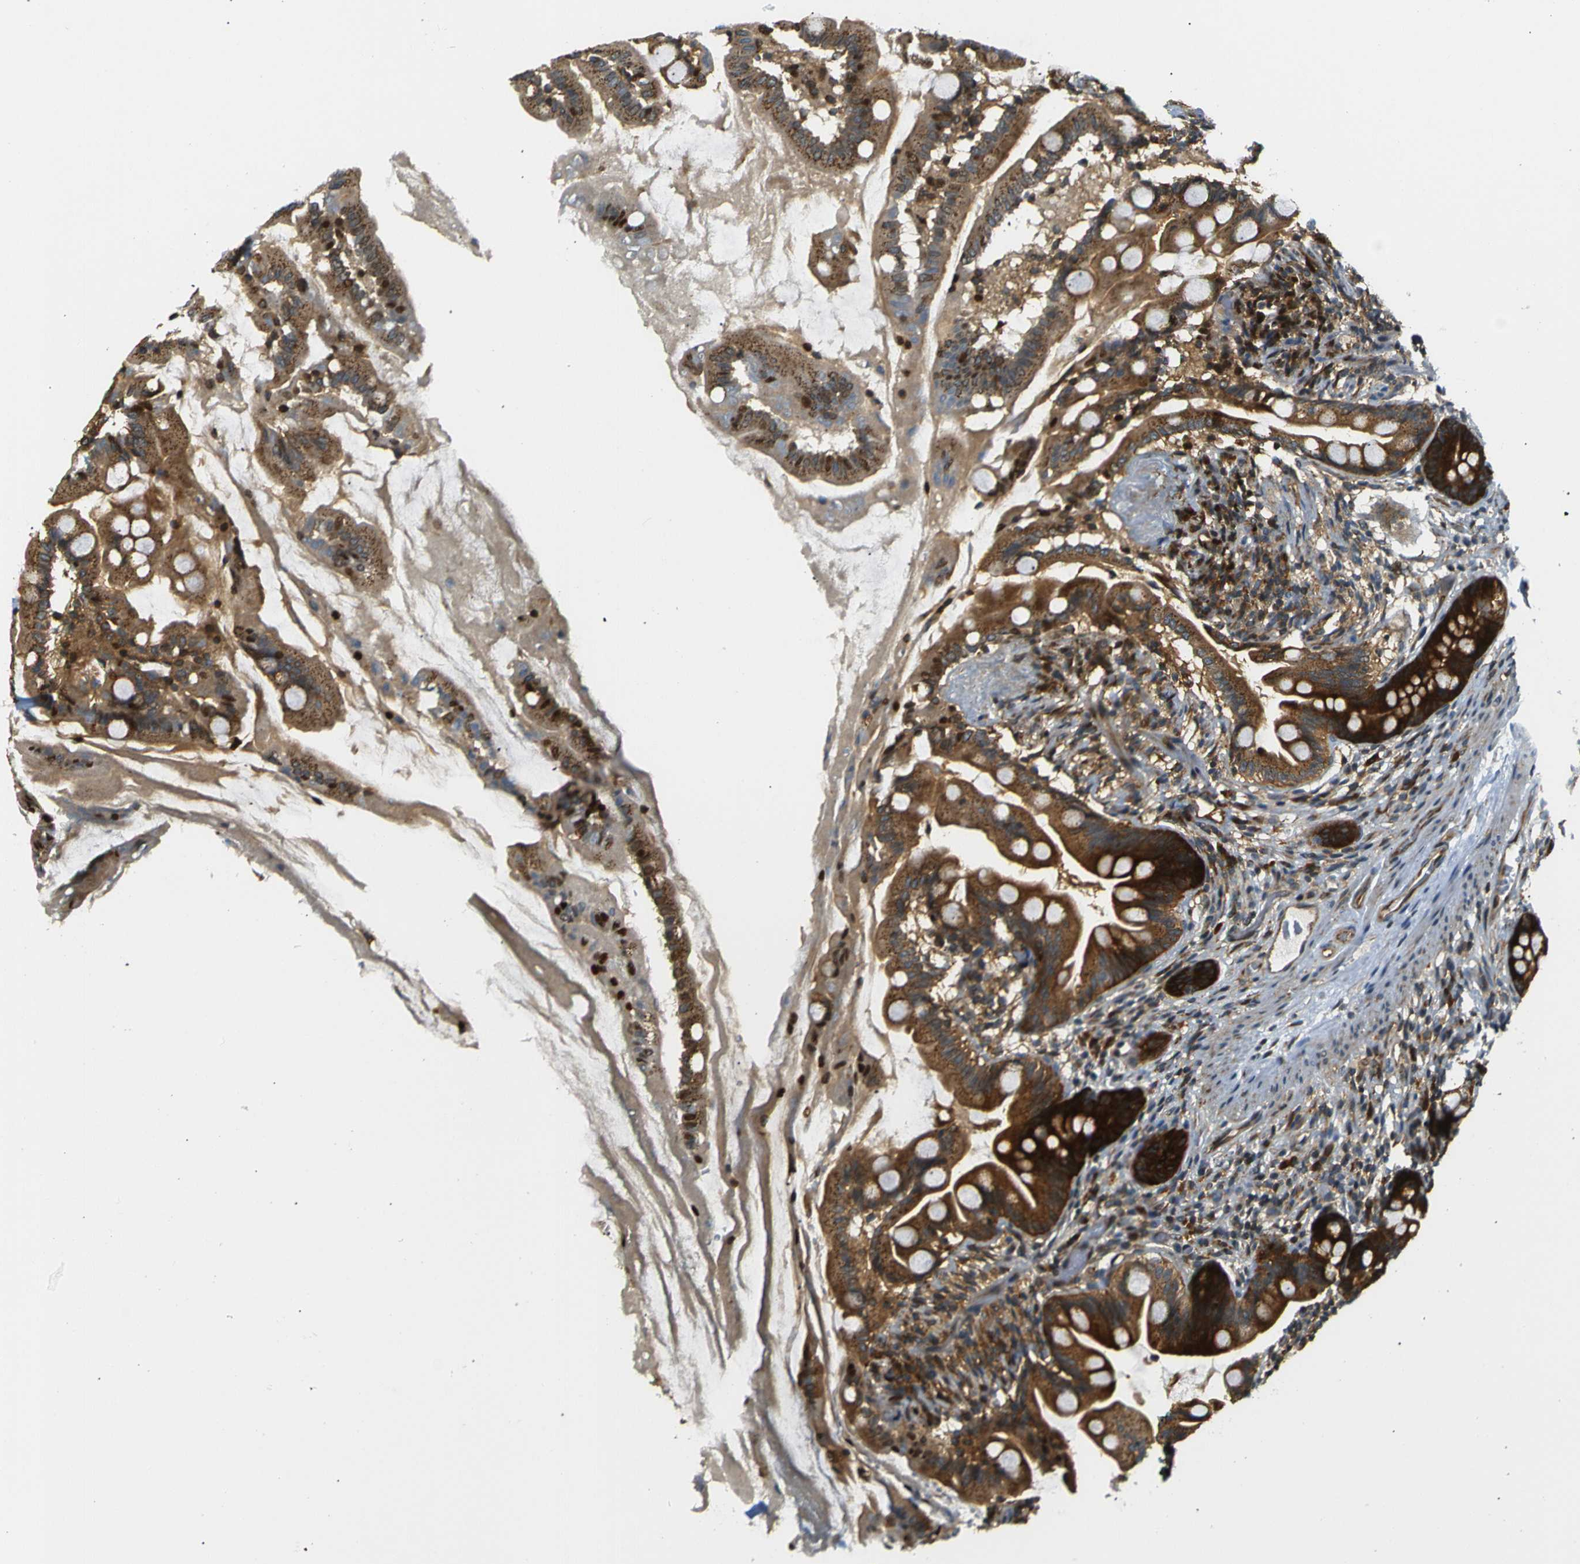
{"staining": {"intensity": "strong", "quantity": ">75%", "location": "cytoplasmic/membranous"}, "tissue": "small intestine", "cell_type": "Glandular cells", "image_type": "normal", "snomed": [{"axis": "morphology", "description": "Normal tissue, NOS"}, {"axis": "topography", "description": "Small intestine"}], "caption": "Immunohistochemistry (IHC) of normal human small intestine displays high levels of strong cytoplasmic/membranous positivity in approximately >75% of glandular cells.", "gene": "ABCE1", "patient": {"sex": "female", "age": 56}}